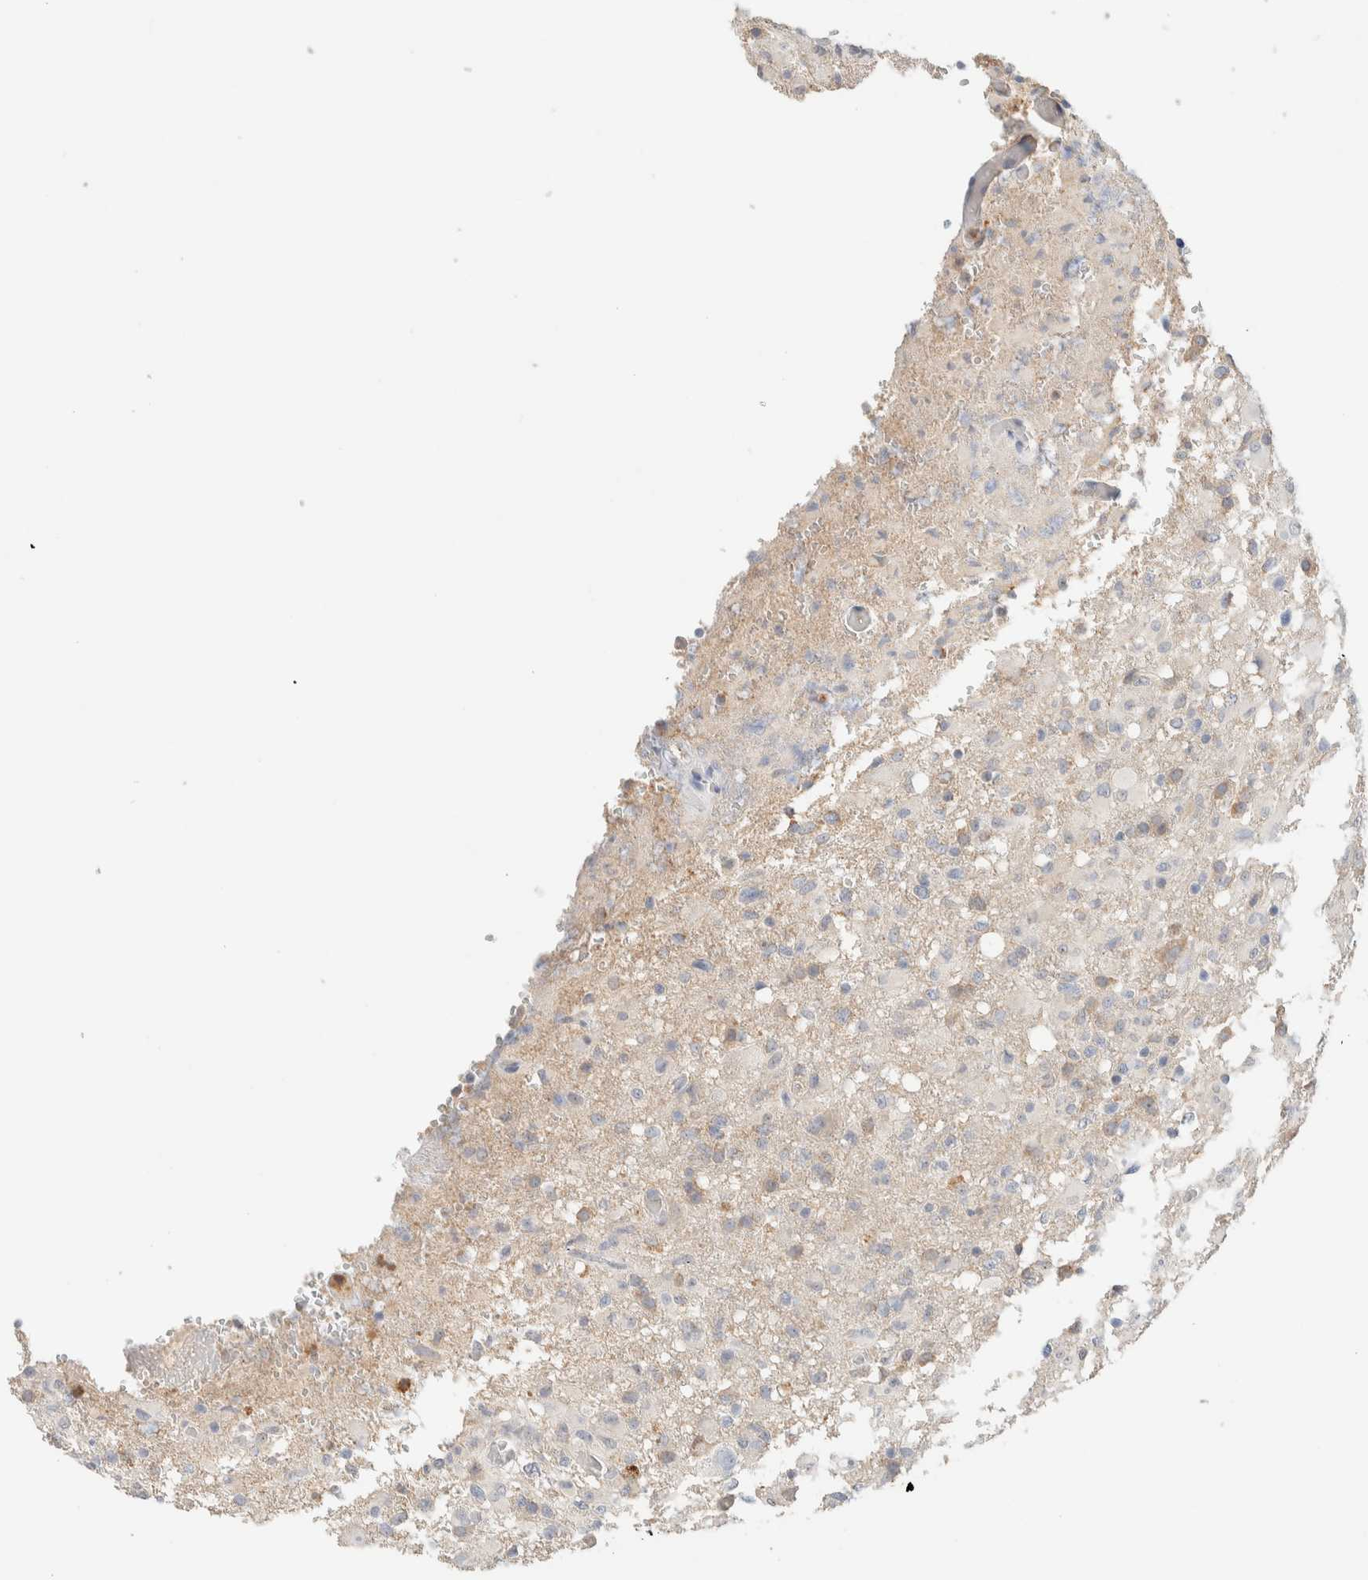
{"staining": {"intensity": "weak", "quantity": ">75%", "location": "cytoplasmic/membranous"}, "tissue": "glioma", "cell_type": "Tumor cells", "image_type": "cancer", "snomed": [{"axis": "morphology", "description": "Glioma, malignant, High grade"}, {"axis": "topography", "description": "Brain"}], "caption": "IHC of human glioma exhibits low levels of weak cytoplasmic/membranous expression in approximately >75% of tumor cells. (DAB IHC, brown staining for protein, blue staining for nuclei).", "gene": "HDHD3", "patient": {"sex": "female", "age": 57}}